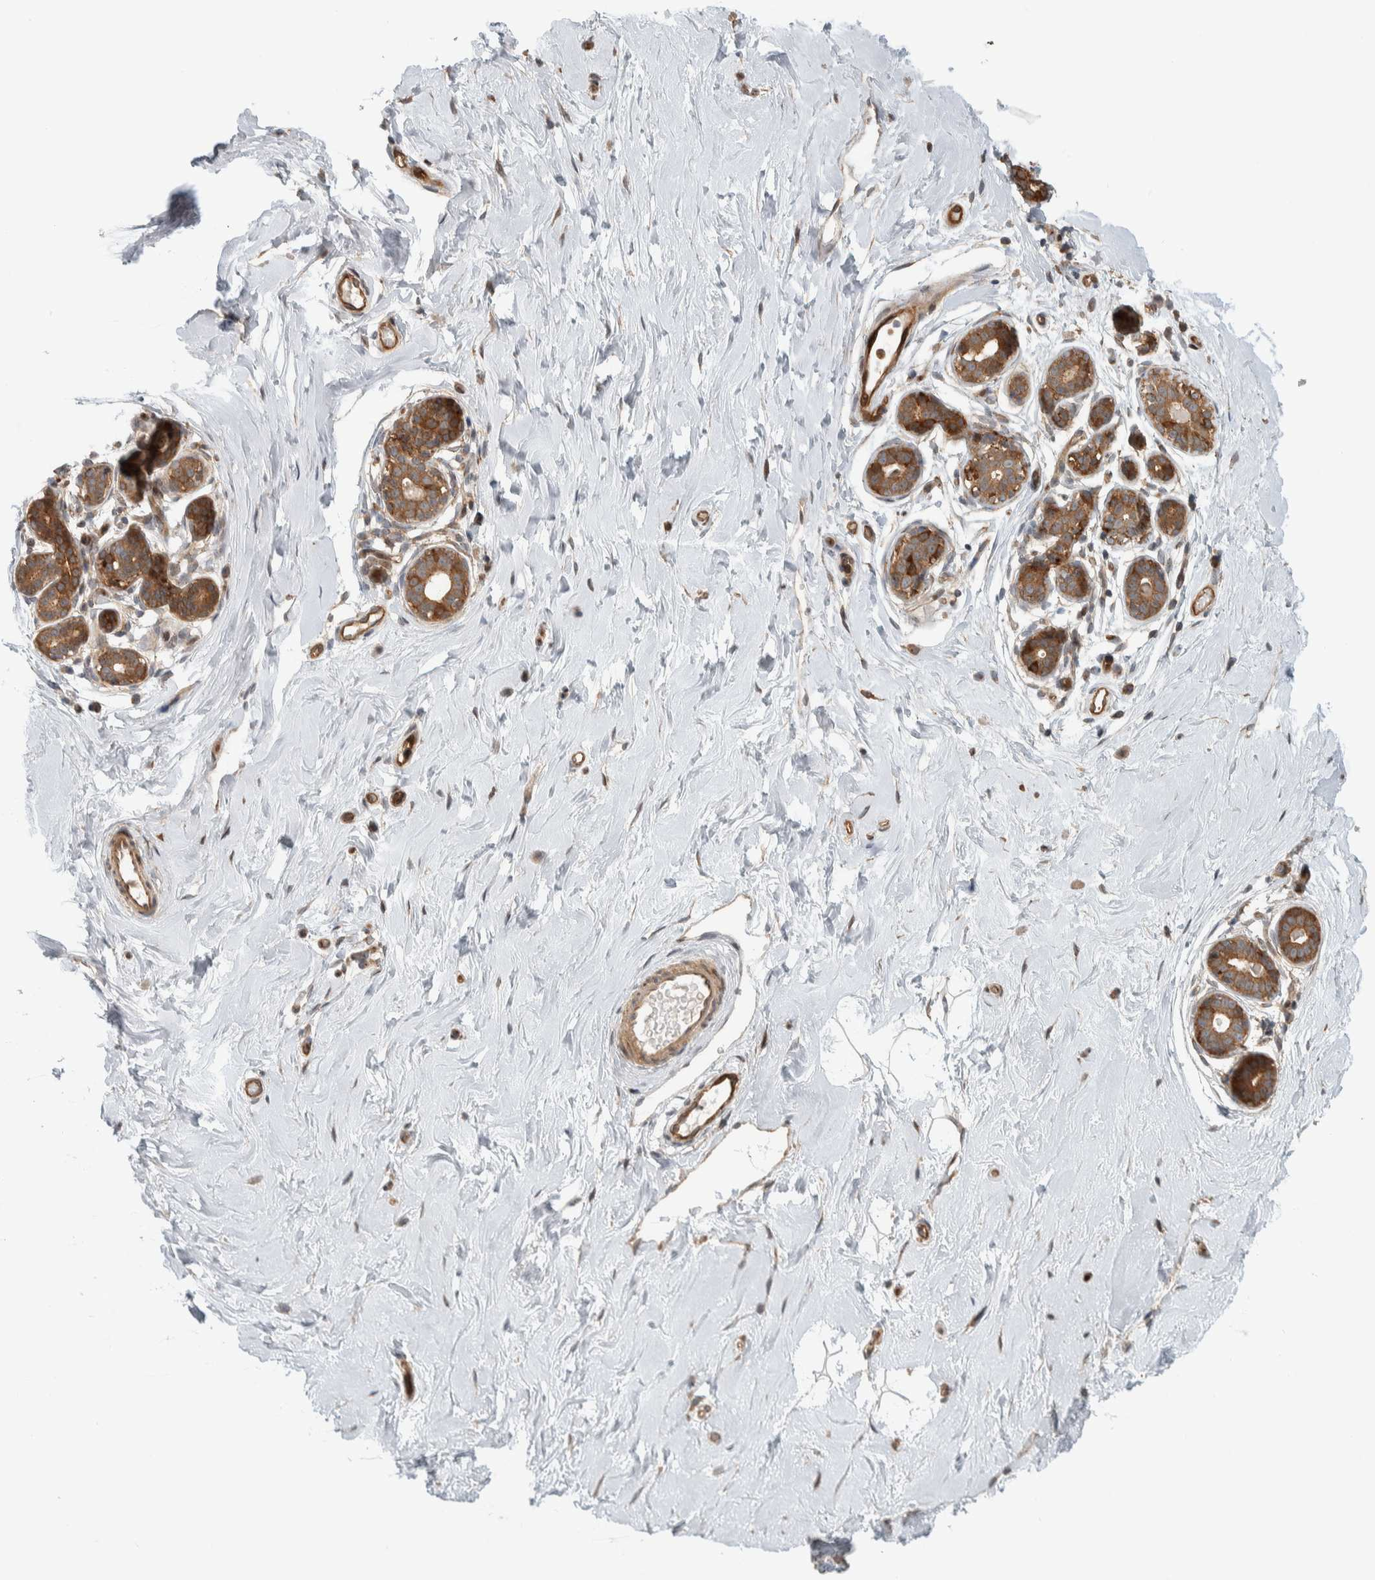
{"staining": {"intensity": "negative", "quantity": "none", "location": "none"}, "tissue": "breast", "cell_type": "Adipocytes", "image_type": "normal", "snomed": [{"axis": "morphology", "description": "Normal tissue, NOS"}, {"axis": "topography", "description": "Breast"}], "caption": "Protein analysis of normal breast reveals no significant expression in adipocytes.", "gene": "CNTROB", "patient": {"sex": "female", "age": 23}}